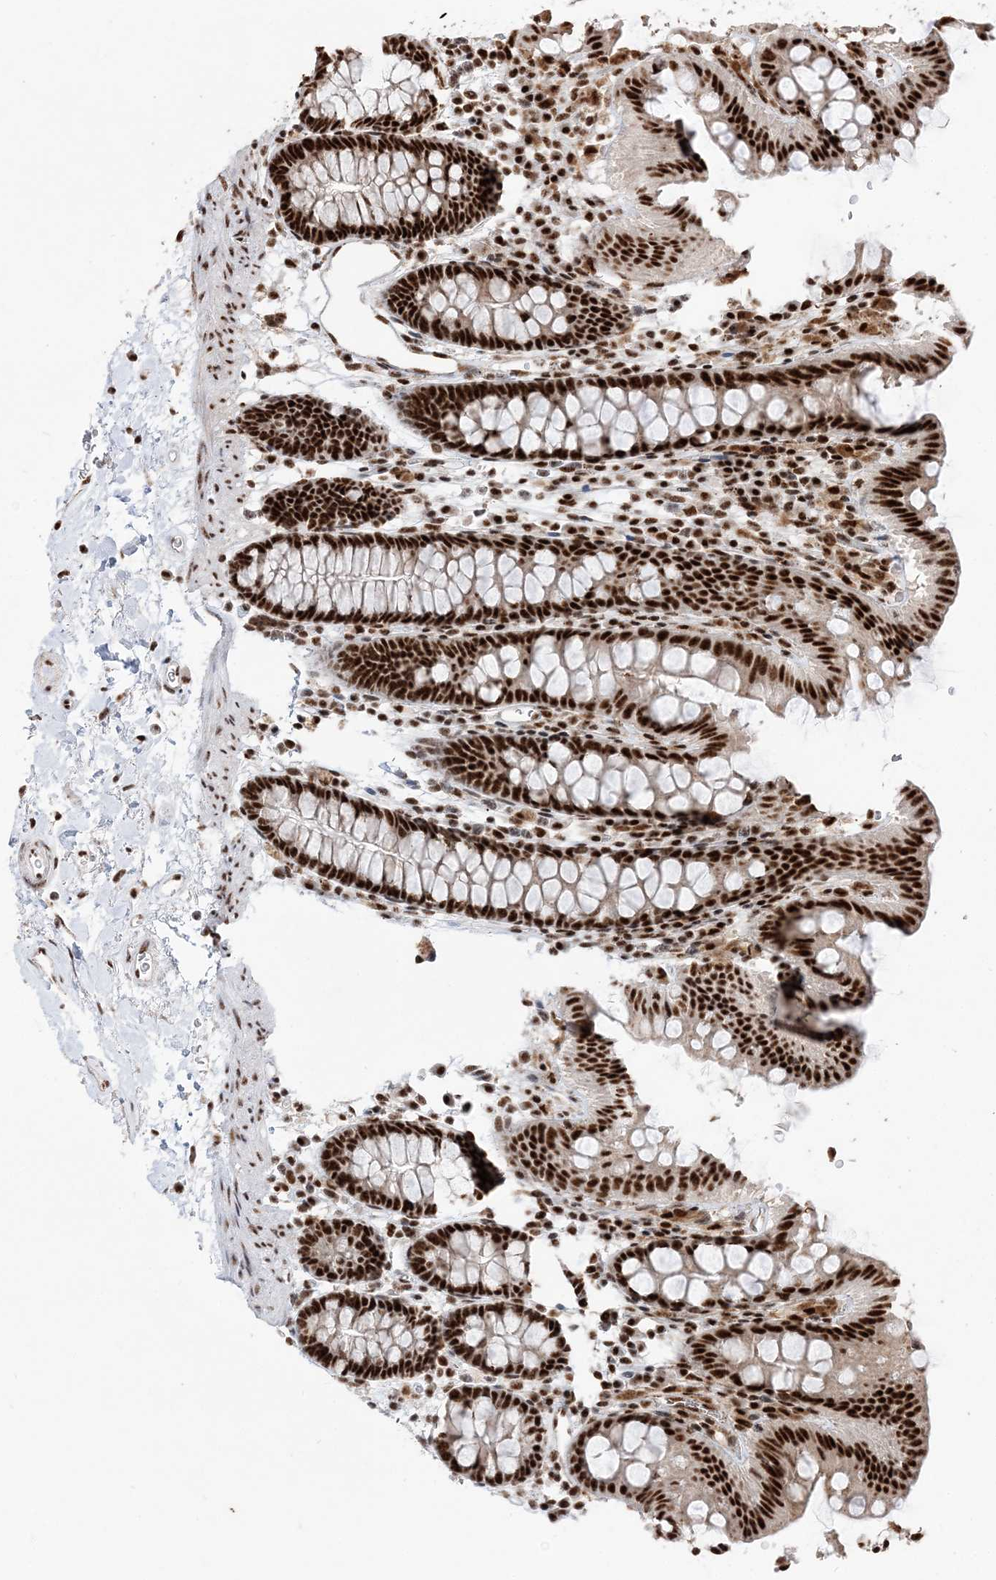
{"staining": {"intensity": "strong", "quantity": ">75%", "location": "nuclear"}, "tissue": "colon", "cell_type": "Endothelial cells", "image_type": "normal", "snomed": [{"axis": "morphology", "description": "Normal tissue, NOS"}, {"axis": "topography", "description": "Colon"}], "caption": "Endothelial cells exhibit high levels of strong nuclear expression in approximately >75% of cells in normal colon. Nuclei are stained in blue.", "gene": "RBM17", "patient": {"sex": "male", "age": 75}}